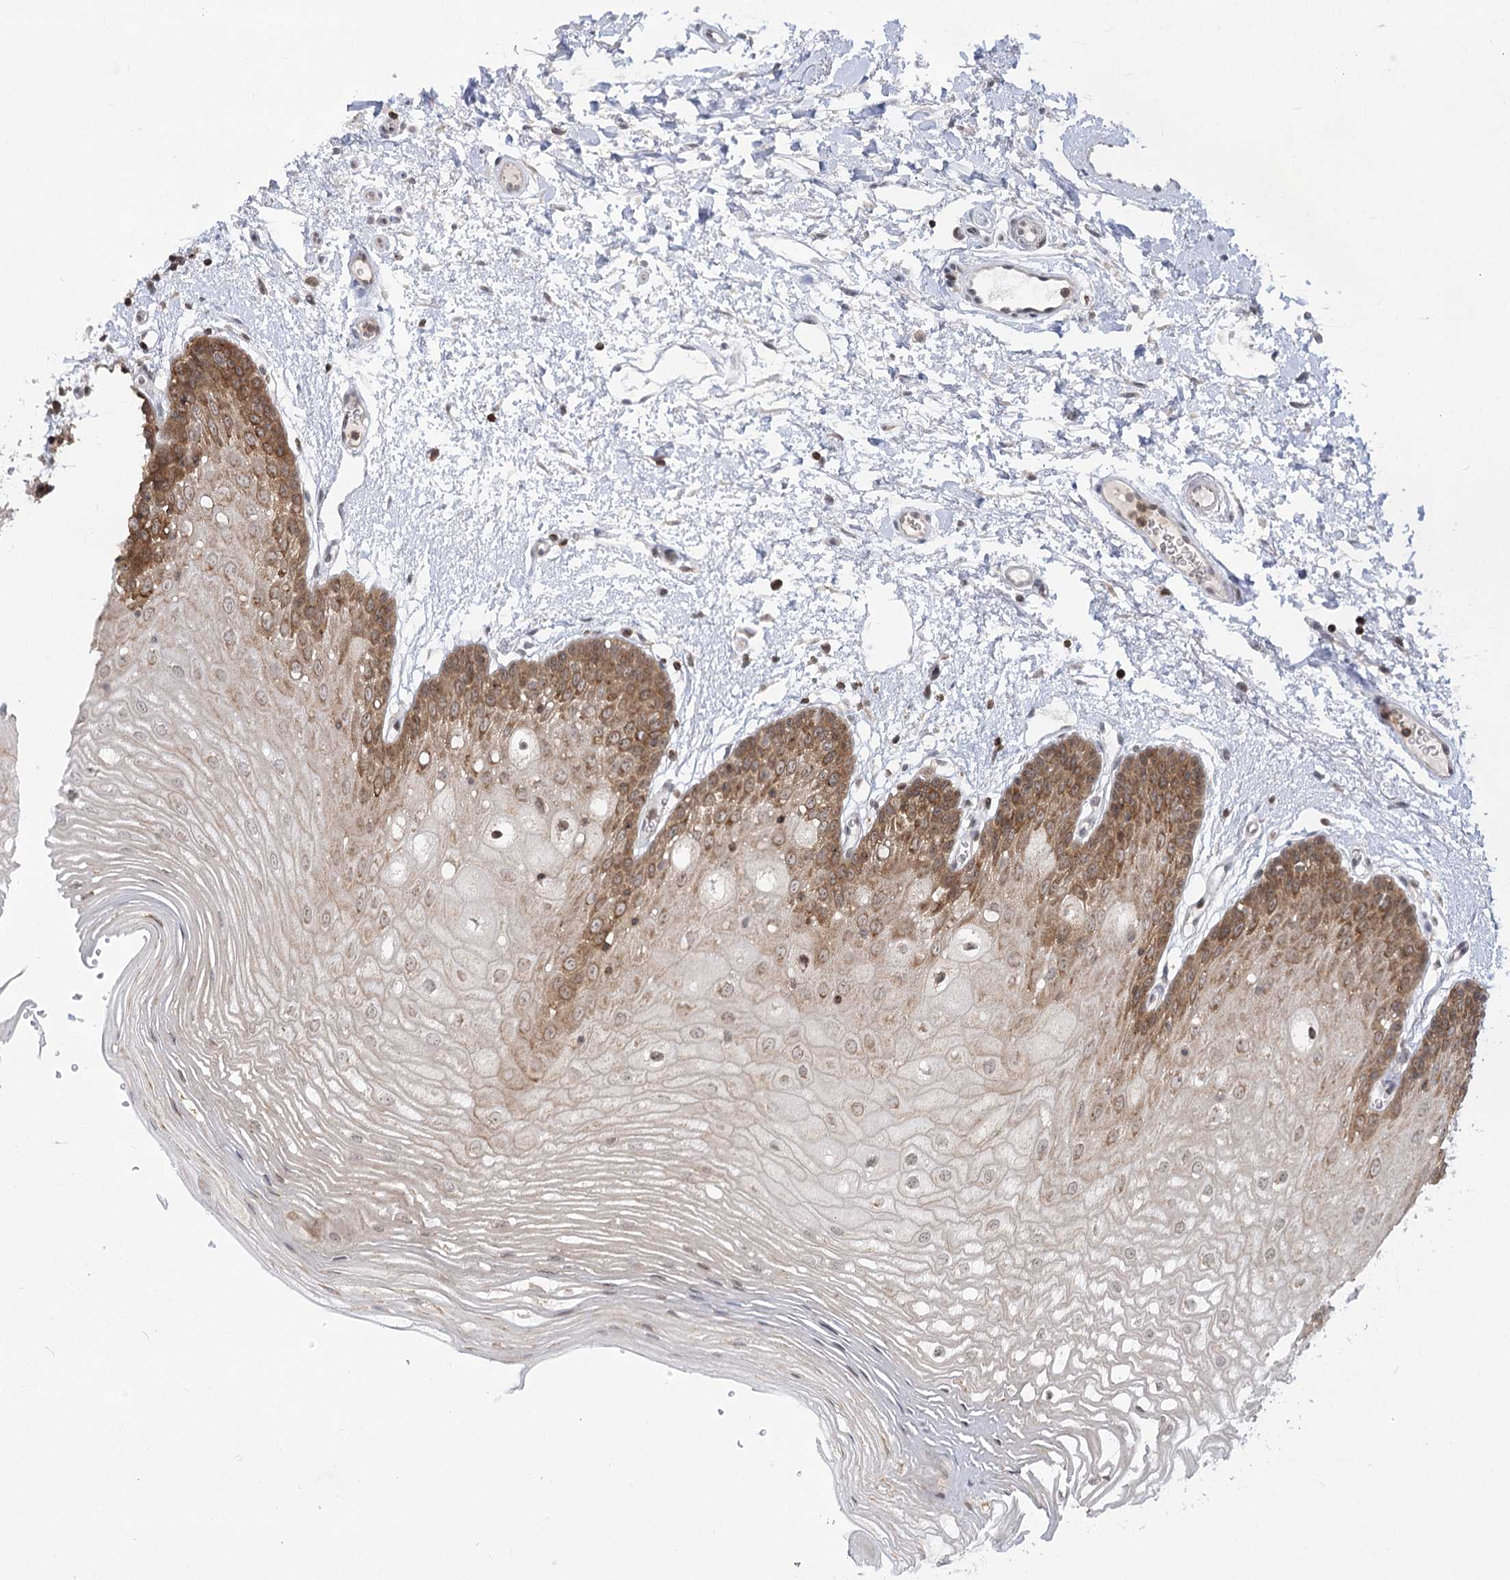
{"staining": {"intensity": "moderate", "quantity": "25%-75%", "location": "cytoplasmic/membranous"}, "tissue": "oral mucosa", "cell_type": "Squamous epithelial cells", "image_type": "normal", "snomed": [{"axis": "morphology", "description": "Normal tissue, NOS"}, {"axis": "topography", "description": "Oral tissue"}, {"axis": "topography", "description": "Tounge, NOS"}], "caption": "Immunohistochemistry (IHC) histopathology image of normal oral mucosa: human oral mucosa stained using immunohistochemistry reveals medium levels of moderate protein expression localized specifically in the cytoplasmic/membranous of squamous epithelial cells, appearing as a cytoplasmic/membranous brown color.", "gene": "SYTL1", "patient": {"sex": "female", "age": 73}}